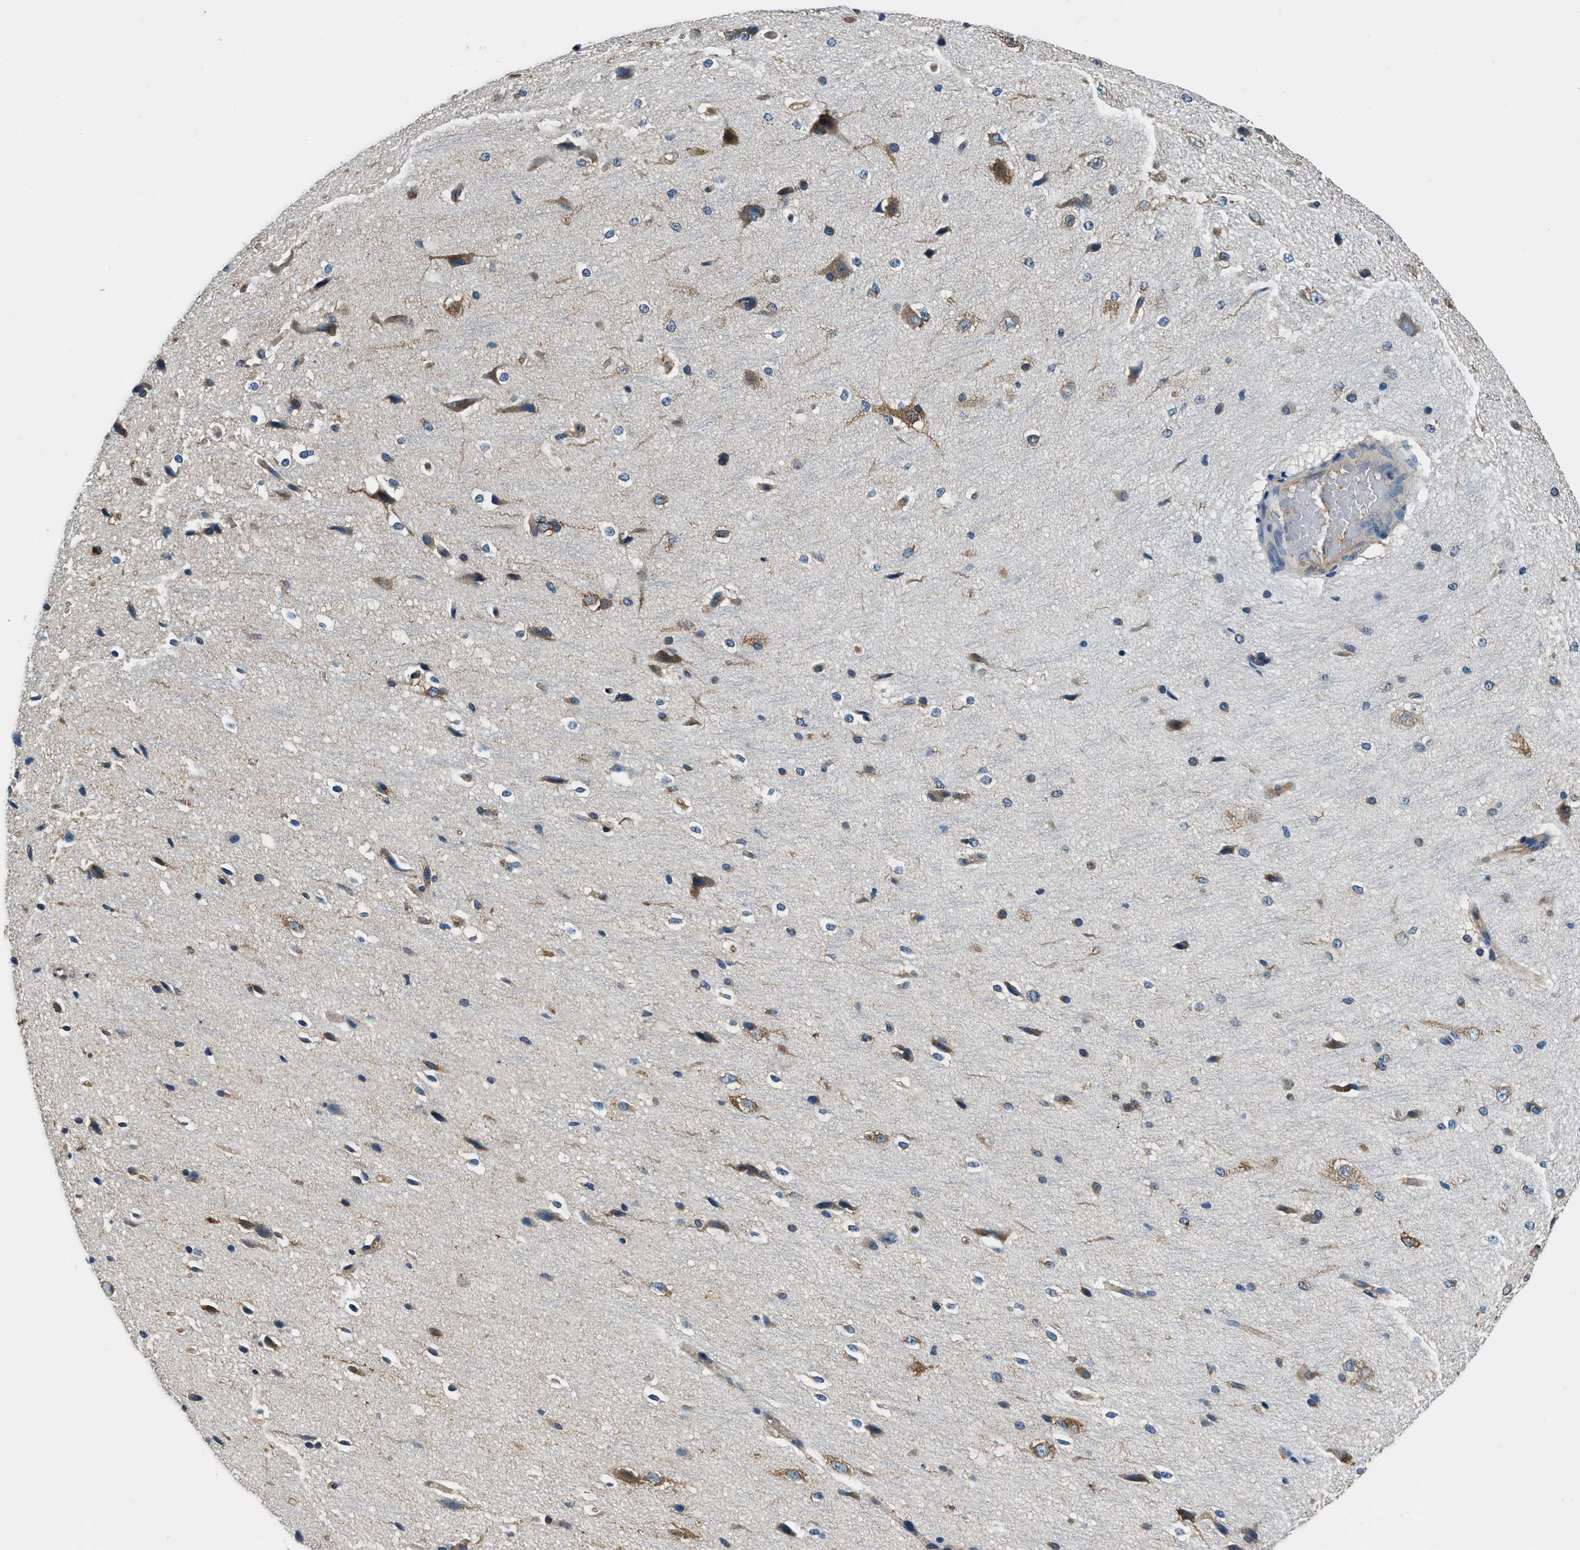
{"staining": {"intensity": "weak", "quantity": "25%-75%", "location": "cytoplasmic/membranous"}, "tissue": "cerebral cortex", "cell_type": "Endothelial cells", "image_type": "normal", "snomed": [{"axis": "morphology", "description": "Normal tissue, NOS"}, {"axis": "morphology", "description": "Developmental malformation"}, {"axis": "topography", "description": "Cerebral cortex"}], "caption": "An image showing weak cytoplasmic/membranous expression in about 25%-75% of endothelial cells in benign cerebral cortex, as visualized by brown immunohistochemical staining.", "gene": "EEA1", "patient": {"sex": "female", "age": 30}}